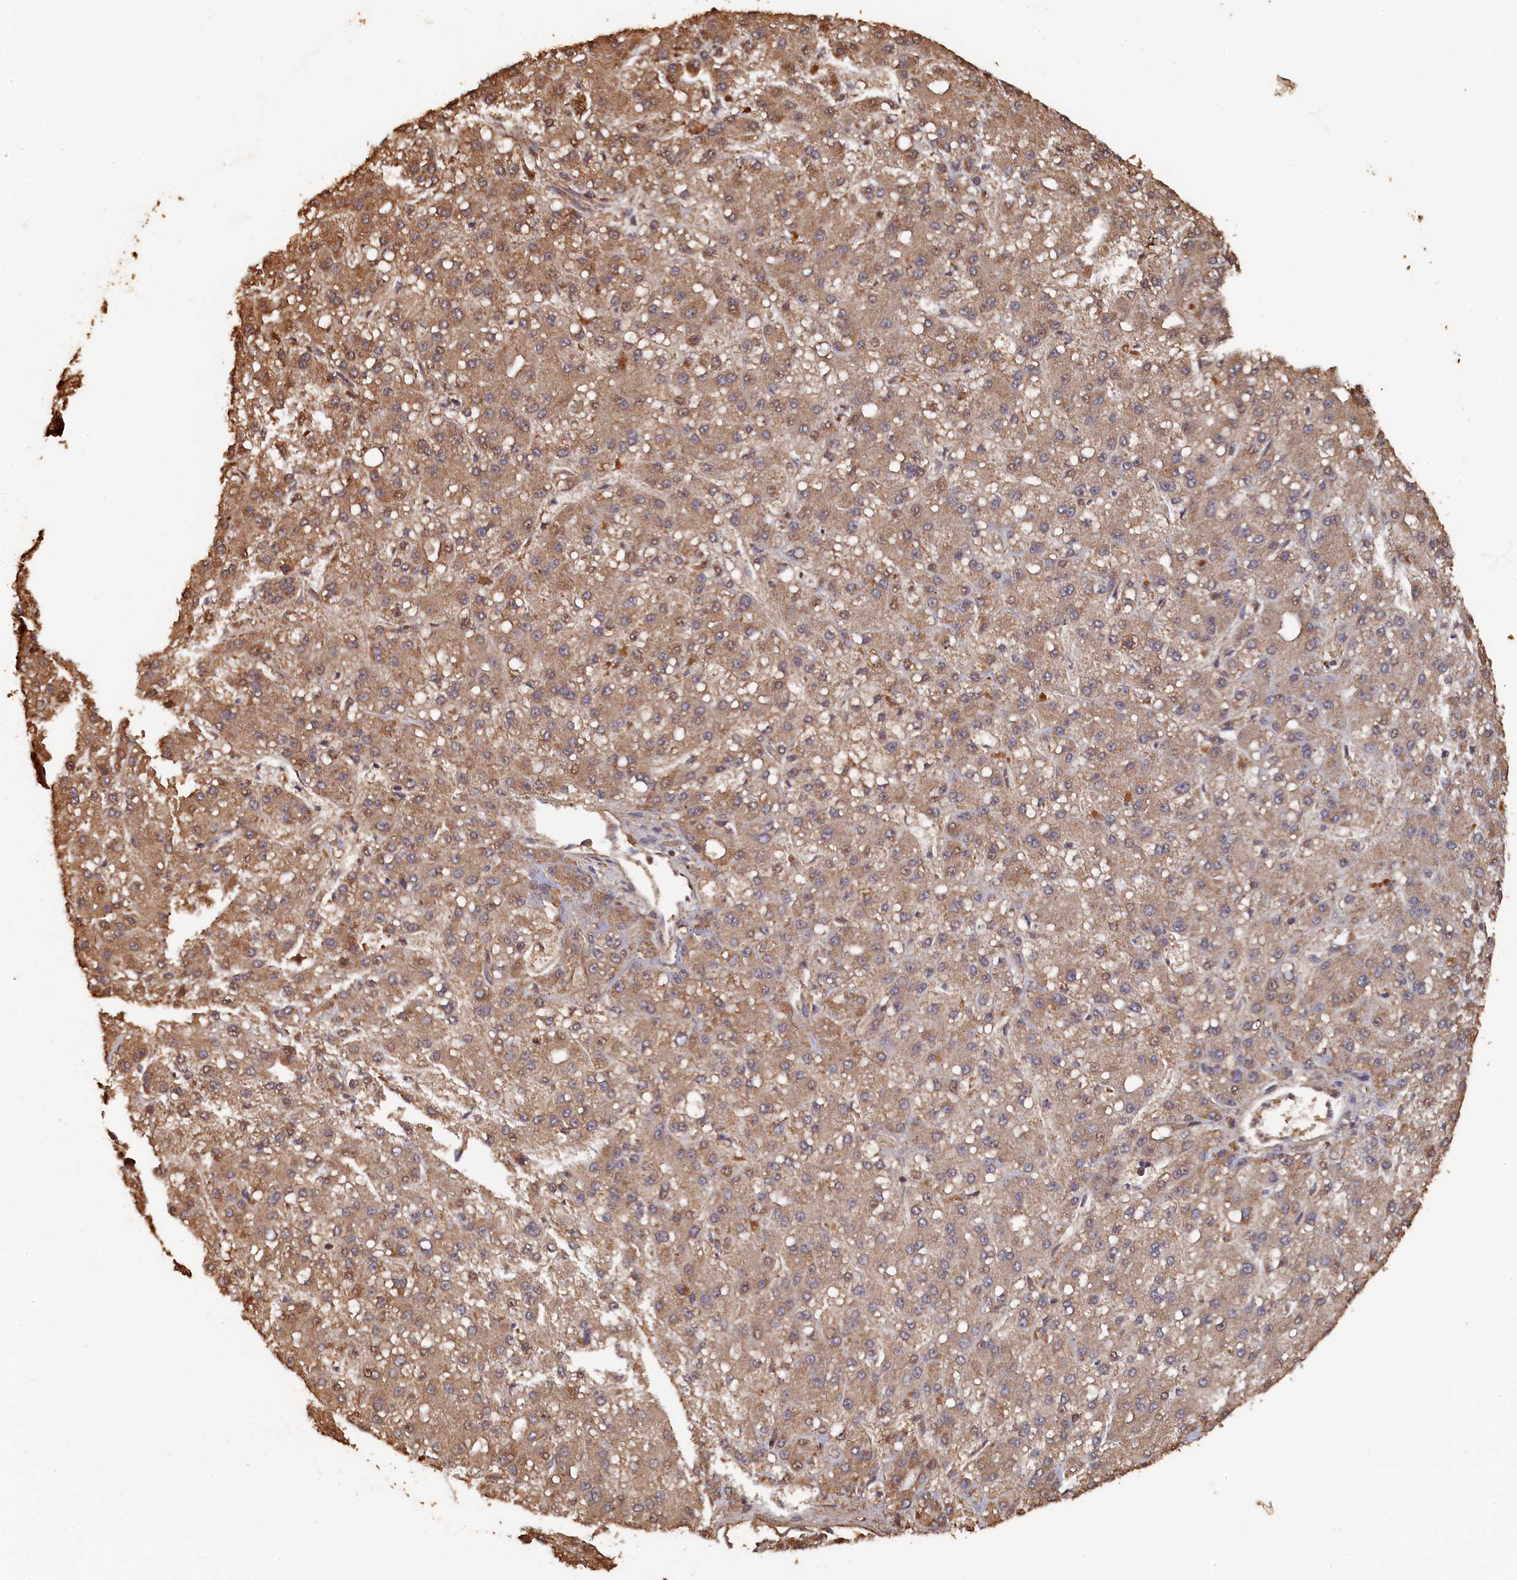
{"staining": {"intensity": "moderate", "quantity": ">75%", "location": "cytoplasmic/membranous"}, "tissue": "liver cancer", "cell_type": "Tumor cells", "image_type": "cancer", "snomed": [{"axis": "morphology", "description": "Carcinoma, Hepatocellular, NOS"}, {"axis": "topography", "description": "Liver"}], "caption": "Liver cancer (hepatocellular carcinoma) tissue shows moderate cytoplasmic/membranous expression in about >75% of tumor cells, visualized by immunohistochemistry.", "gene": "PIGN", "patient": {"sex": "male", "age": 67}}